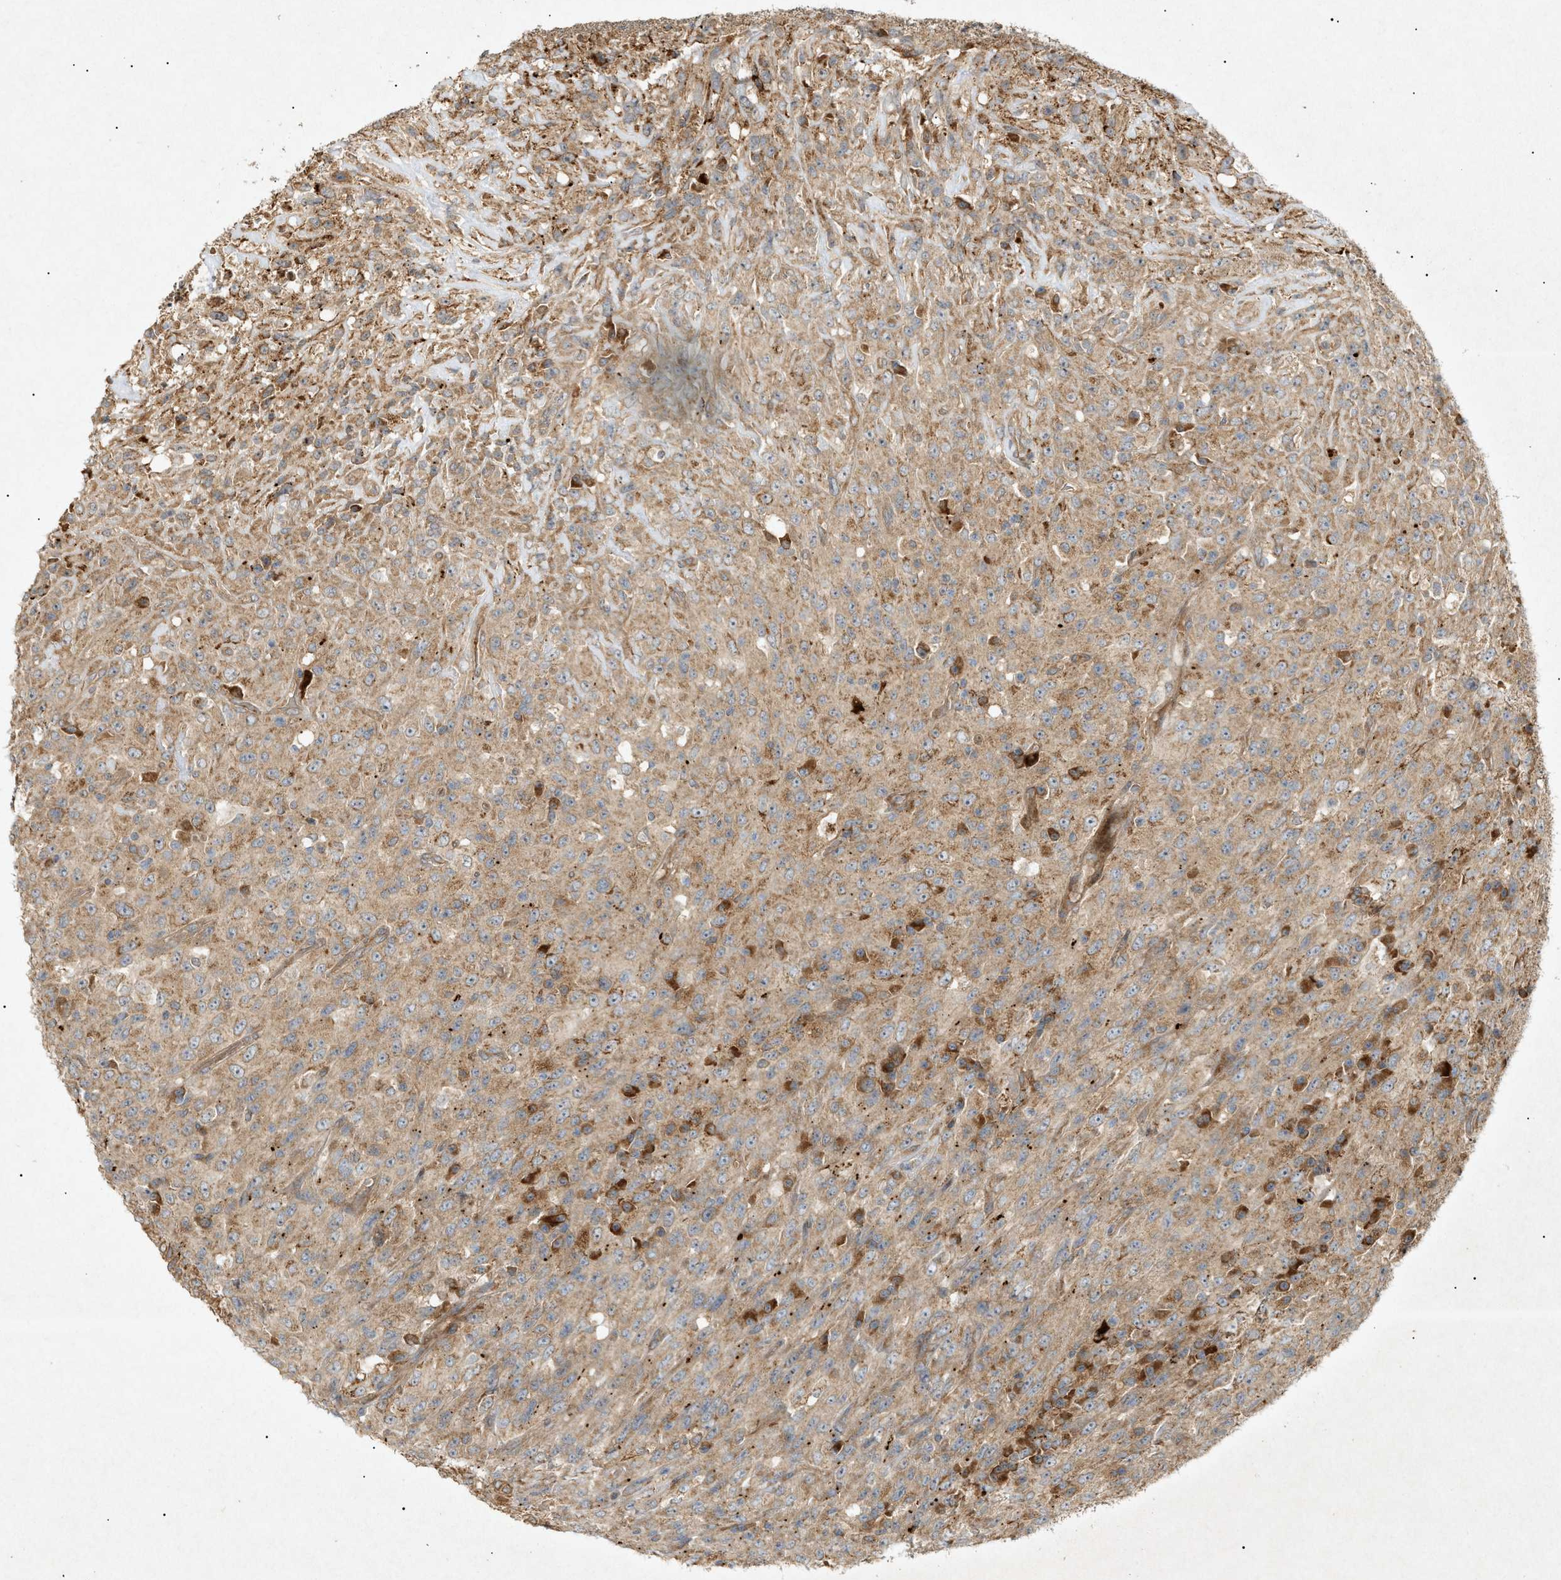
{"staining": {"intensity": "moderate", "quantity": ">75%", "location": "cytoplasmic/membranous"}, "tissue": "urothelial cancer", "cell_type": "Tumor cells", "image_type": "cancer", "snomed": [{"axis": "morphology", "description": "Urothelial carcinoma, High grade"}, {"axis": "topography", "description": "Urinary bladder"}], "caption": "Approximately >75% of tumor cells in urothelial cancer demonstrate moderate cytoplasmic/membranous protein expression as visualized by brown immunohistochemical staining.", "gene": "MTCH1", "patient": {"sex": "male", "age": 66}}